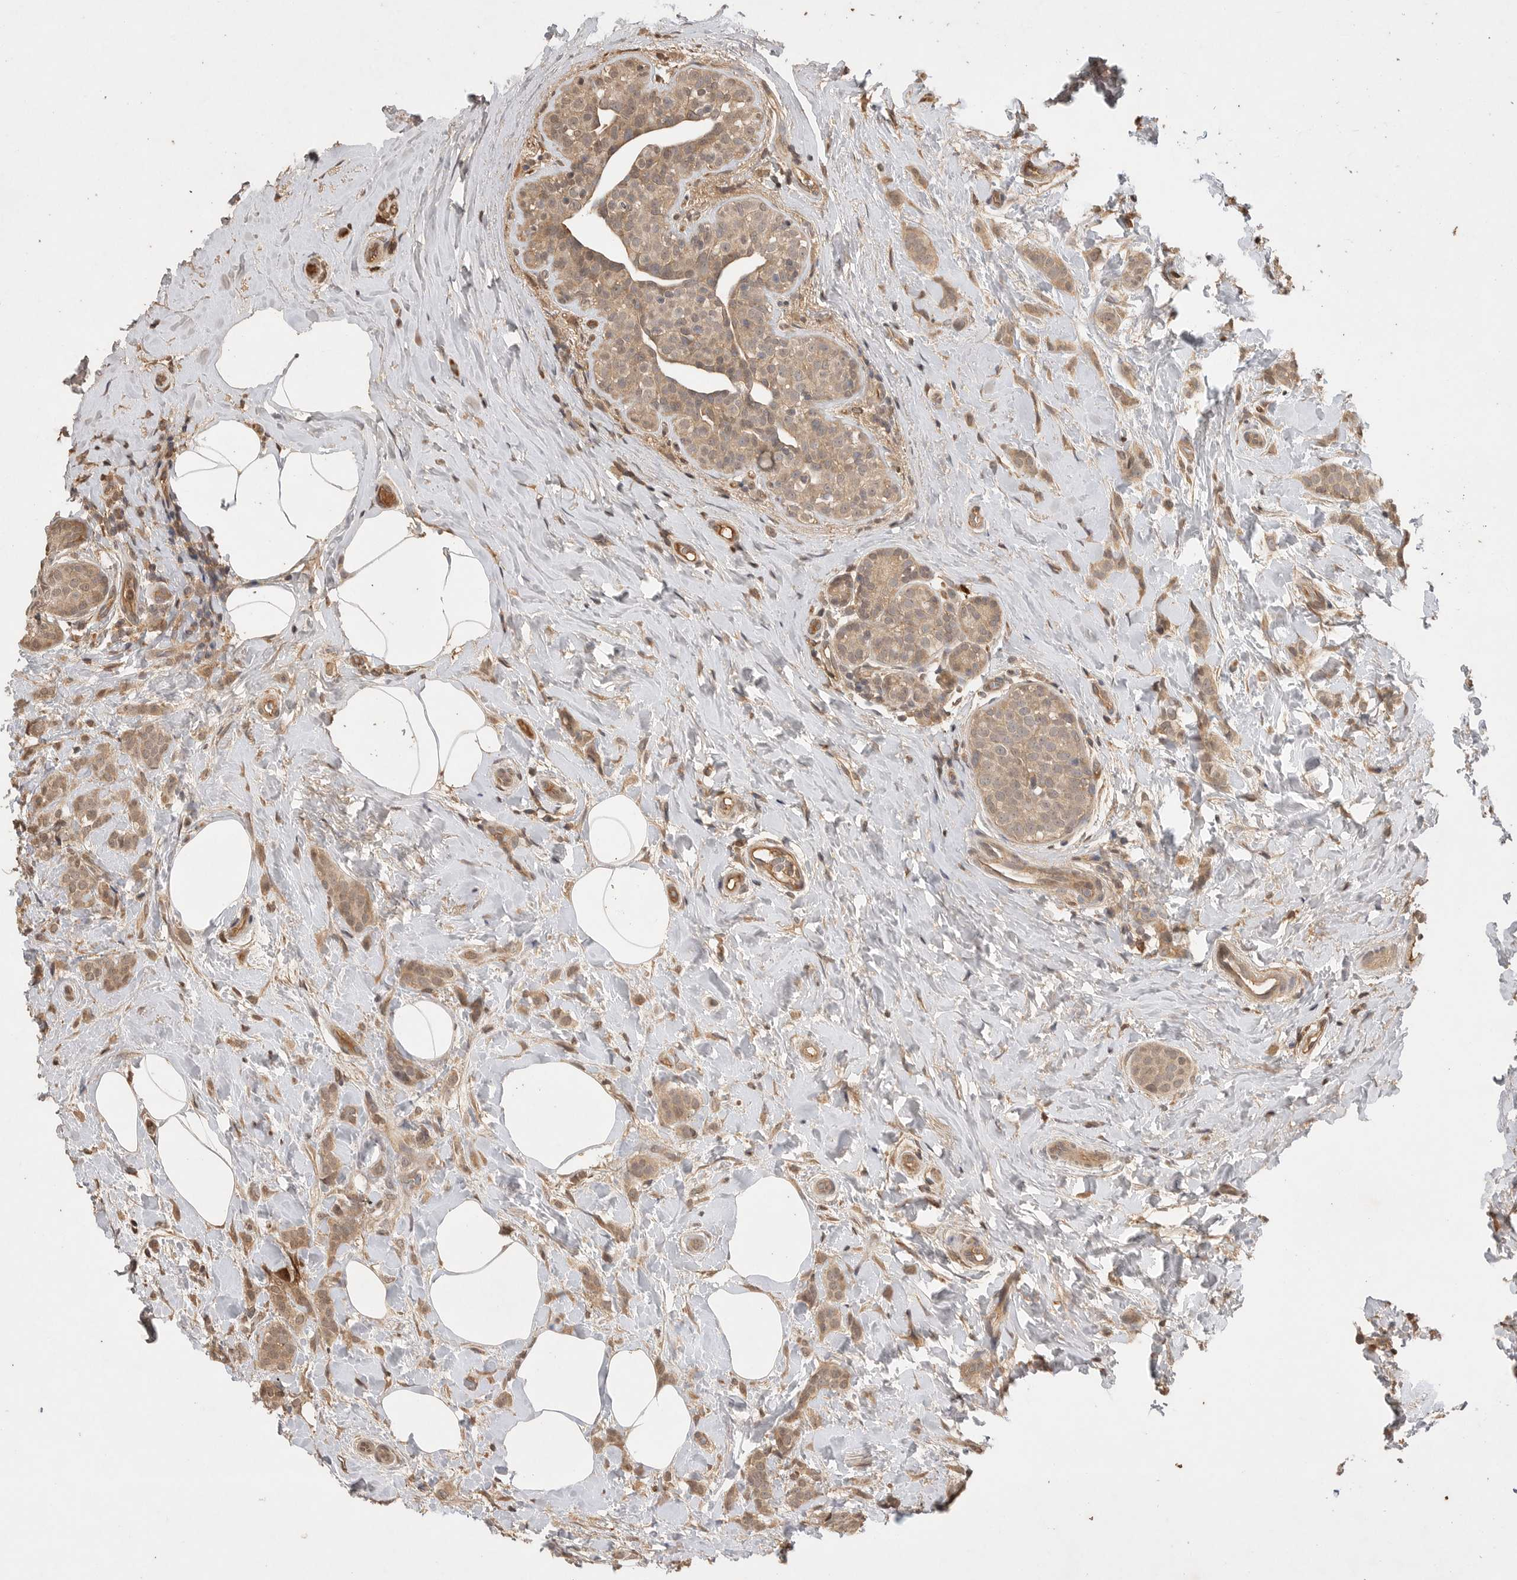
{"staining": {"intensity": "moderate", "quantity": ">75%", "location": "cytoplasmic/membranous"}, "tissue": "breast cancer", "cell_type": "Tumor cells", "image_type": "cancer", "snomed": [{"axis": "morphology", "description": "Lobular carcinoma, in situ"}, {"axis": "morphology", "description": "Lobular carcinoma"}, {"axis": "topography", "description": "Breast"}], "caption": "The micrograph reveals immunohistochemical staining of breast cancer (lobular carcinoma in situ). There is moderate cytoplasmic/membranous positivity is seen in approximately >75% of tumor cells.", "gene": "PRMT3", "patient": {"sex": "female", "age": 41}}